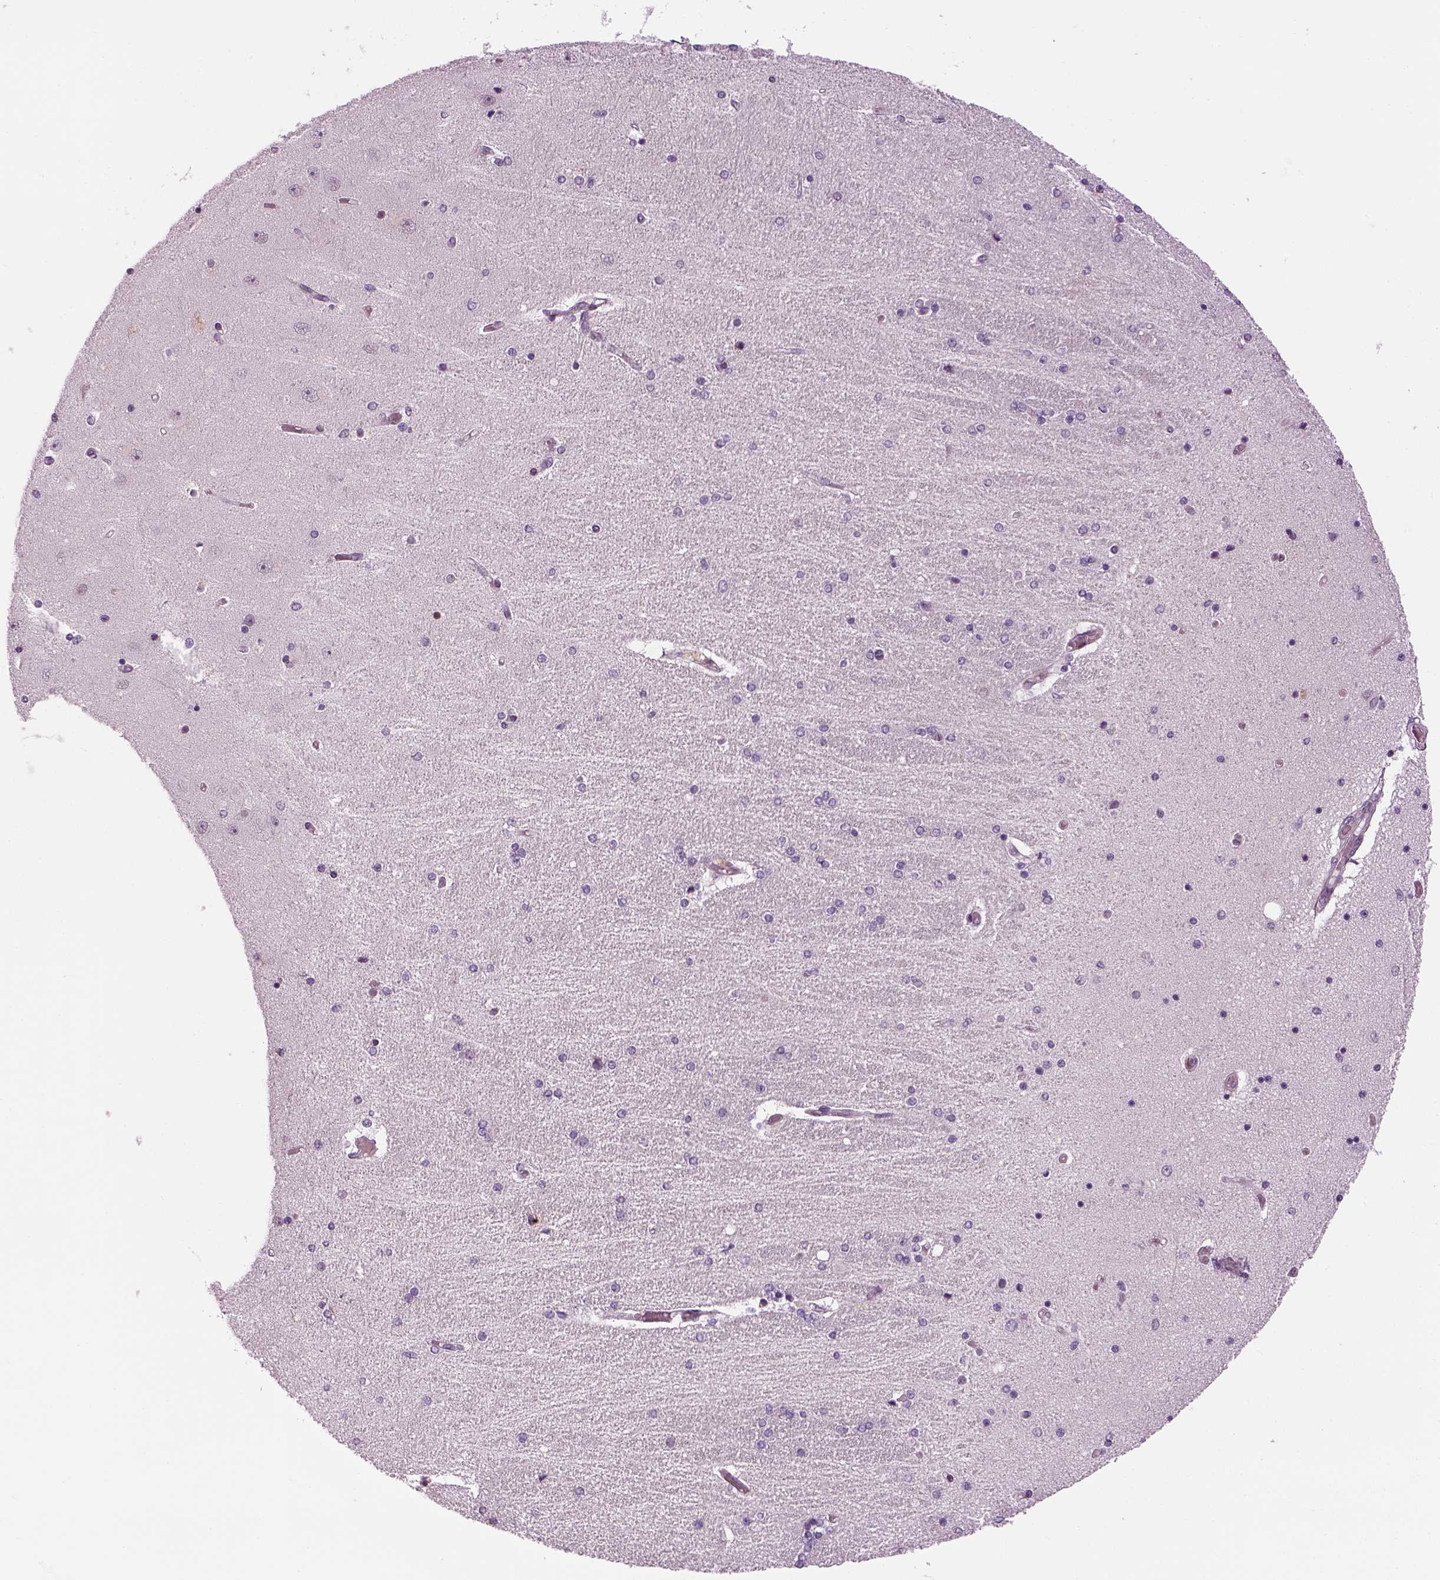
{"staining": {"intensity": "negative", "quantity": "none", "location": "none"}, "tissue": "hippocampus", "cell_type": "Glial cells", "image_type": "normal", "snomed": [{"axis": "morphology", "description": "Normal tissue, NOS"}, {"axis": "topography", "description": "Hippocampus"}], "caption": "Immunohistochemical staining of normal hippocampus demonstrates no significant staining in glial cells. (DAB (3,3'-diaminobenzidine) immunohistochemistry with hematoxylin counter stain).", "gene": "LRRIQ3", "patient": {"sex": "female", "age": 54}}